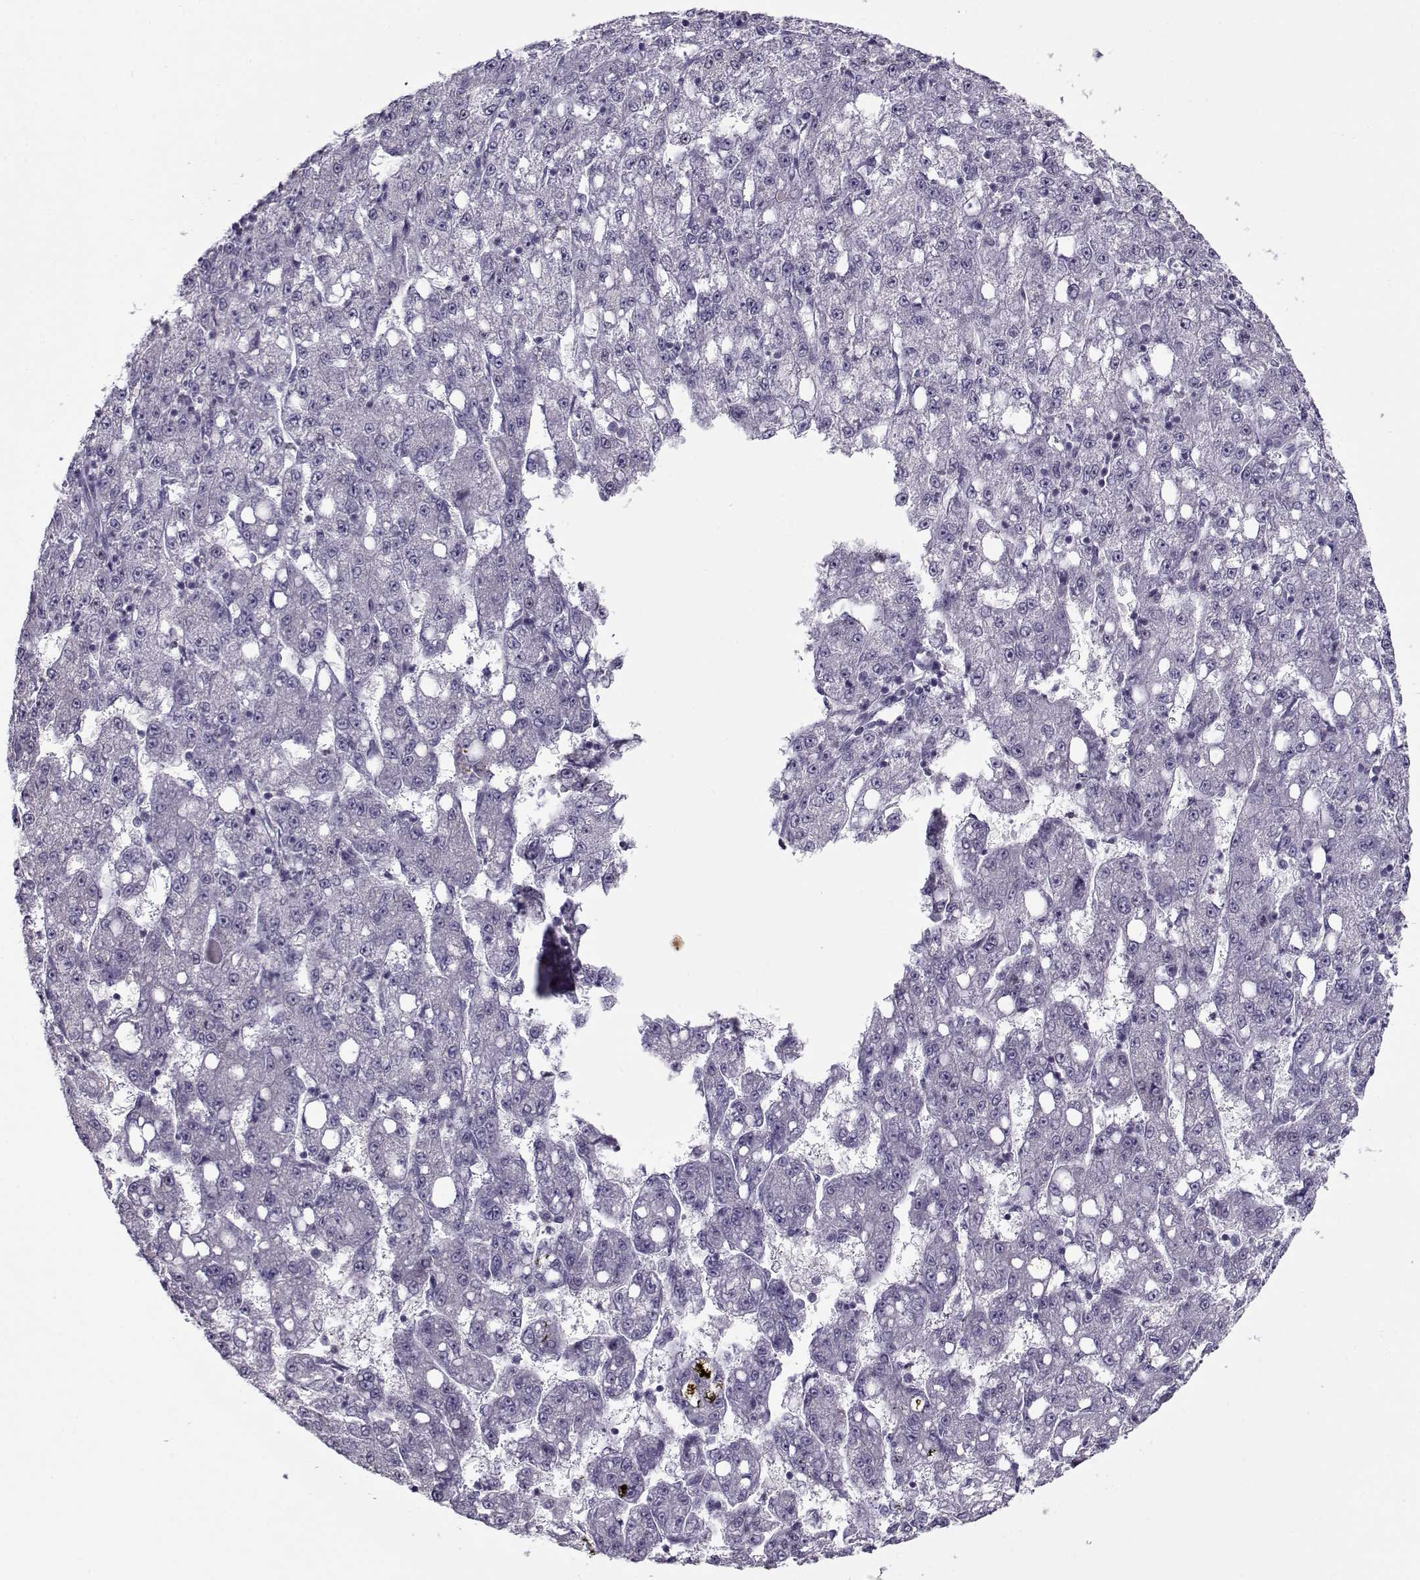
{"staining": {"intensity": "negative", "quantity": "none", "location": "none"}, "tissue": "liver cancer", "cell_type": "Tumor cells", "image_type": "cancer", "snomed": [{"axis": "morphology", "description": "Carcinoma, Hepatocellular, NOS"}, {"axis": "topography", "description": "Liver"}], "caption": "This photomicrograph is of hepatocellular carcinoma (liver) stained with immunohistochemistry to label a protein in brown with the nuclei are counter-stained blue. There is no positivity in tumor cells. Brightfield microscopy of IHC stained with DAB (3,3'-diaminobenzidine) (brown) and hematoxylin (blue), captured at high magnification.", "gene": "CIBAR1", "patient": {"sex": "female", "age": 65}}